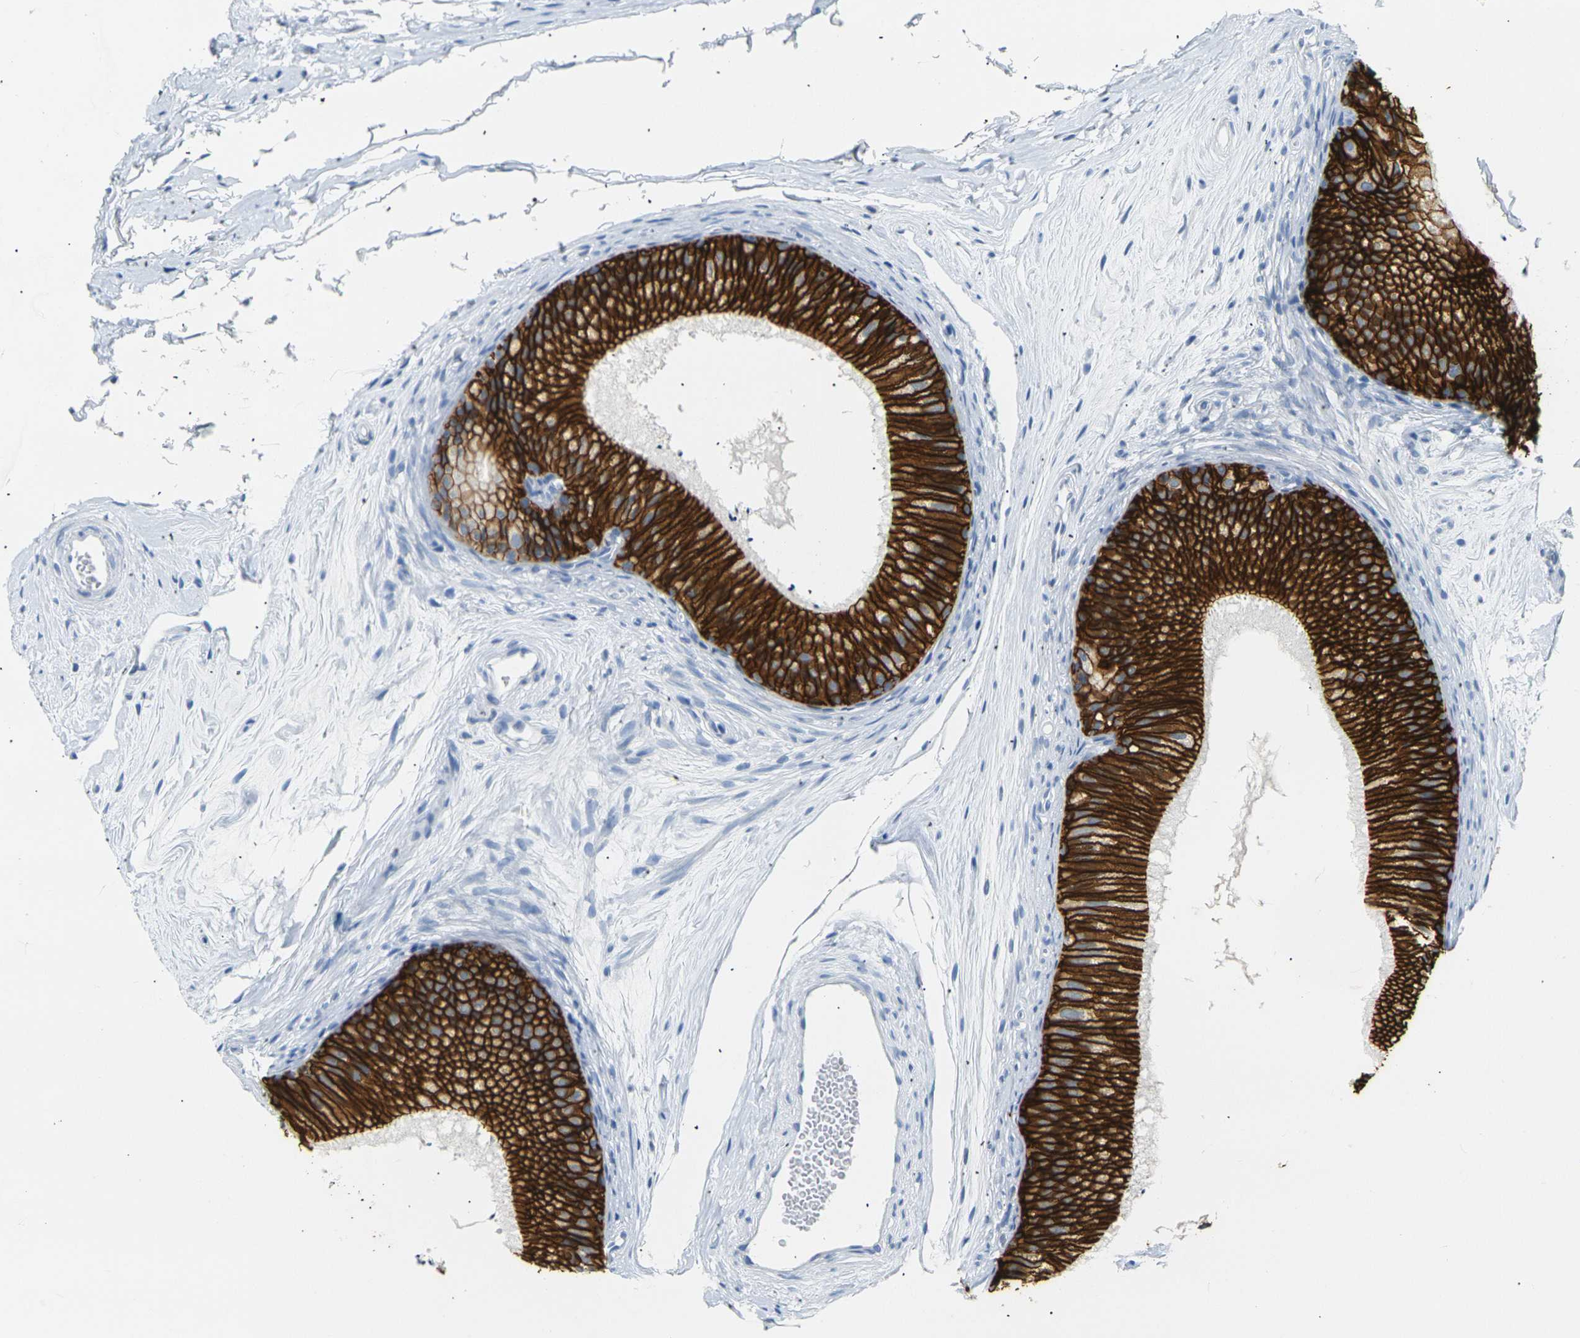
{"staining": {"intensity": "strong", "quantity": ">75%", "location": "cytoplasmic/membranous"}, "tissue": "epididymis", "cell_type": "Glandular cells", "image_type": "normal", "snomed": [{"axis": "morphology", "description": "Normal tissue, NOS"}, {"axis": "topography", "description": "Epididymis"}], "caption": "Immunohistochemistry (IHC) of normal human epididymis shows high levels of strong cytoplasmic/membranous expression in approximately >75% of glandular cells. (Stains: DAB in brown, nuclei in blue, Microscopy: brightfield microscopy at high magnification).", "gene": "CLDN7", "patient": {"sex": "male", "age": 56}}